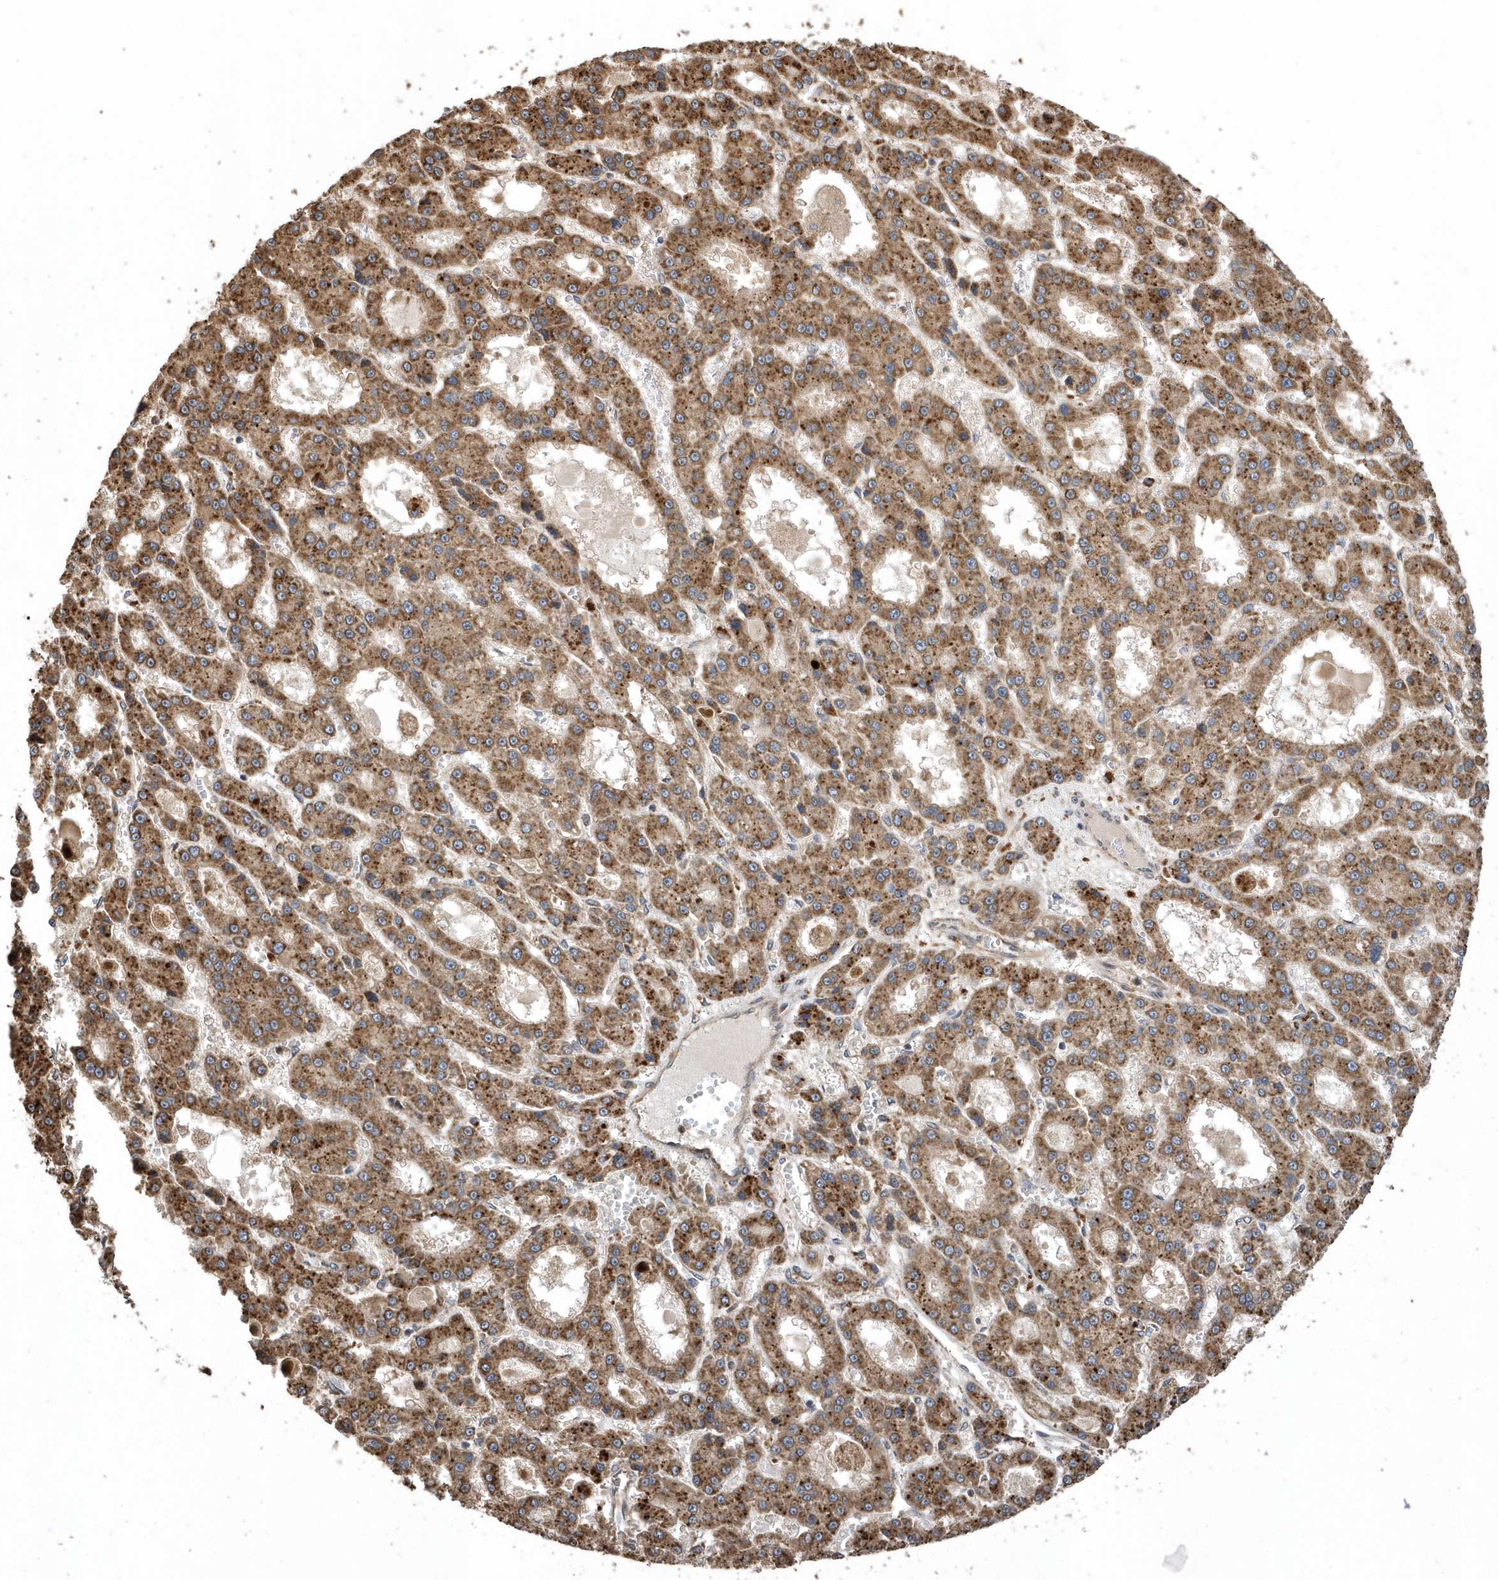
{"staining": {"intensity": "moderate", "quantity": ">75%", "location": "cytoplasmic/membranous"}, "tissue": "liver cancer", "cell_type": "Tumor cells", "image_type": "cancer", "snomed": [{"axis": "morphology", "description": "Carcinoma, Hepatocellular, NOS"}, {"axis": "topography", "description": "Liver"}], "caption": "Liver cancer stained for a protein demonstrates moderate cytoplasmic/membranous positivity in tumor cells. Nuclei are stained in blue.", "gene": "WASHC5", "patient": {"sex": "male", "age": 70}}